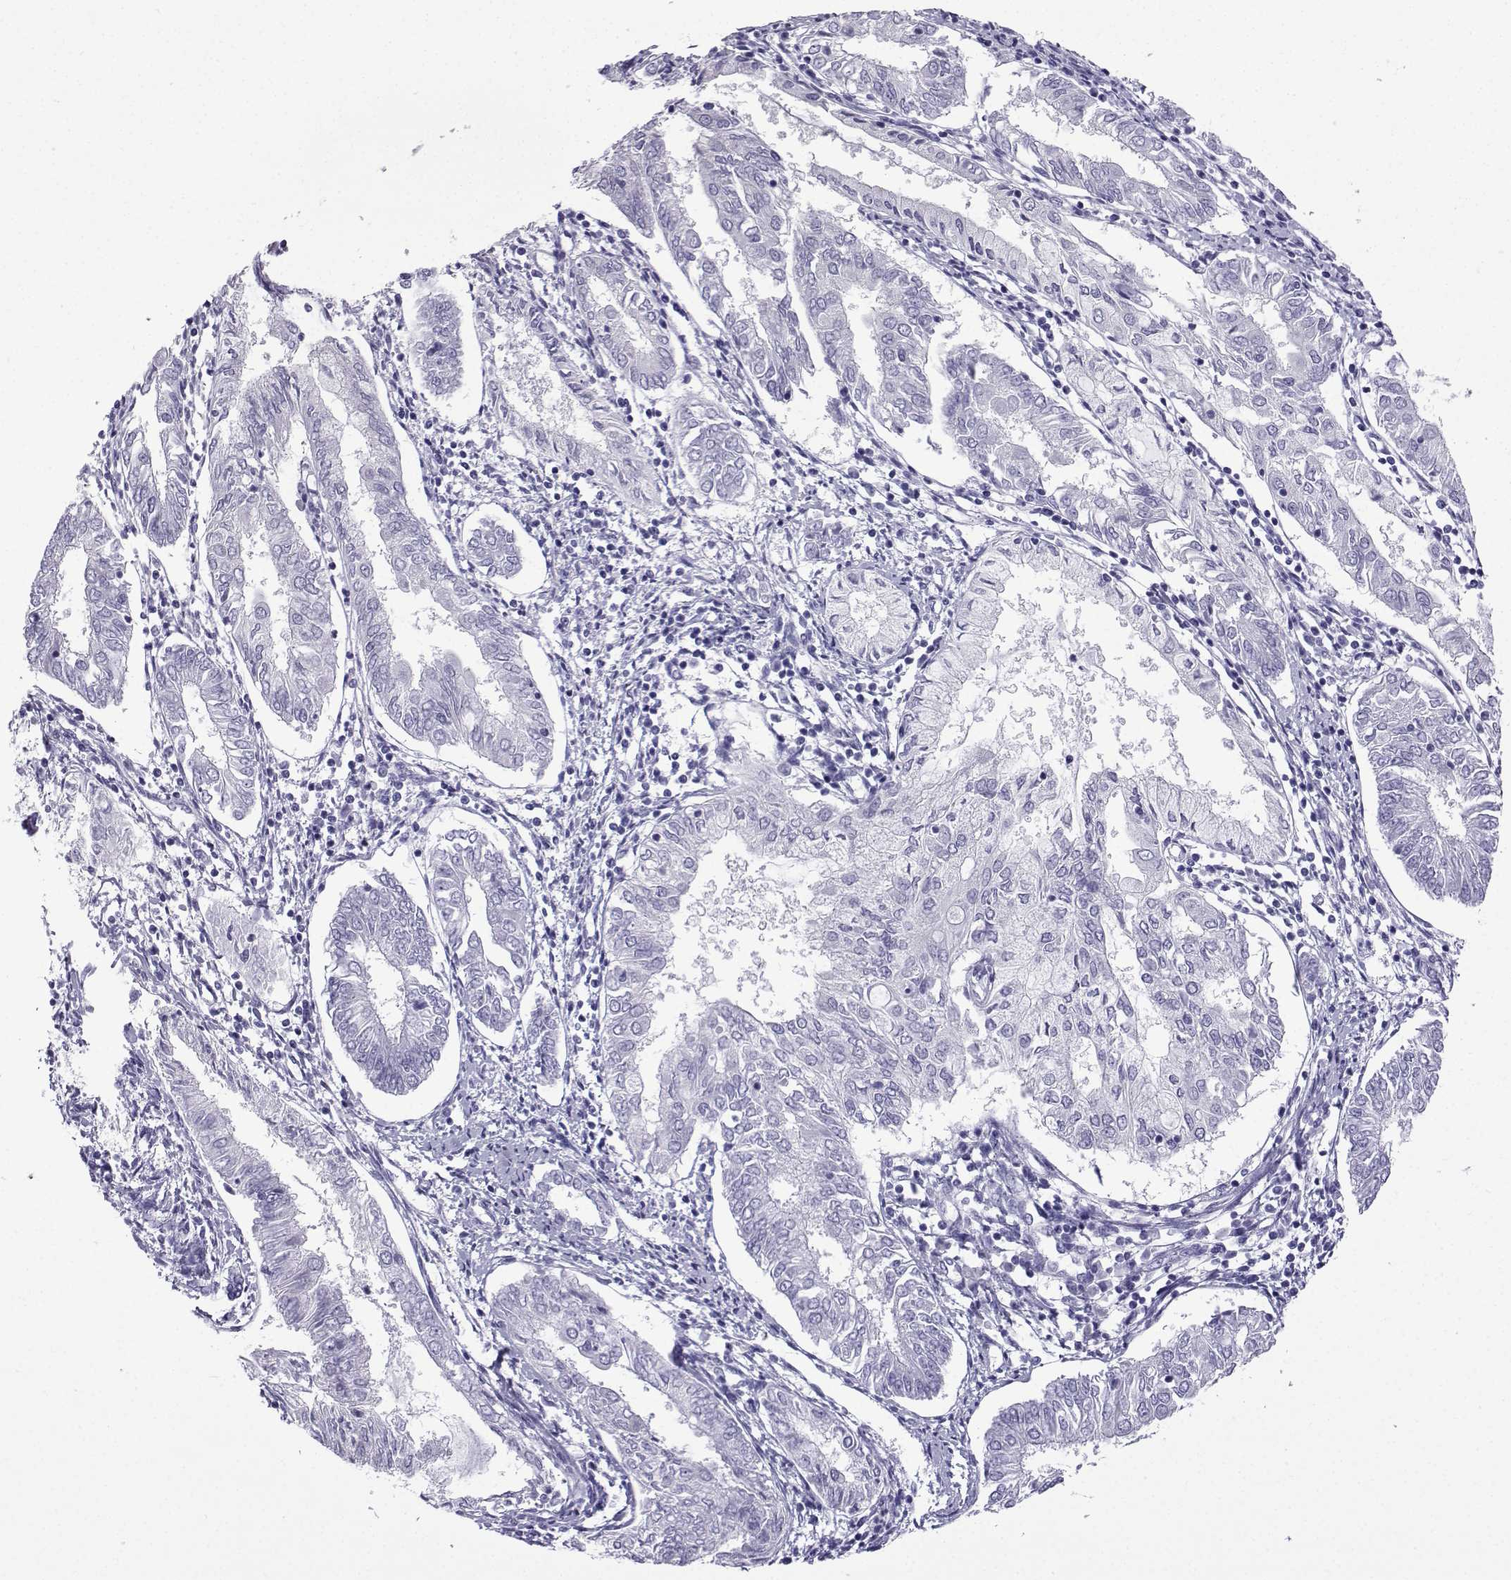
{"staining": {"intensity": "negative", "quantity": "none", "location": "none"}, "tissue": "endometrial cancer", "cell_type": "Tumor cells", "image_type": "cancer", "snomed": [{"axis": "morphology", "description": "Adenocarcinoma, NOS"}, {"axis": "topography", "description": "Endometrium"}], "caption": "There is no significant staining in tumor cells of endometrial cancer (adenocarcinoma). (Stains: DAB (3,3'-diaminobenzidine) IHC with hematoxylin counter stain, Microscopy: brightfield microscopy at high magnification).", "gene": "KCNF1", "patient": {"sex": "female", "age": 68}}